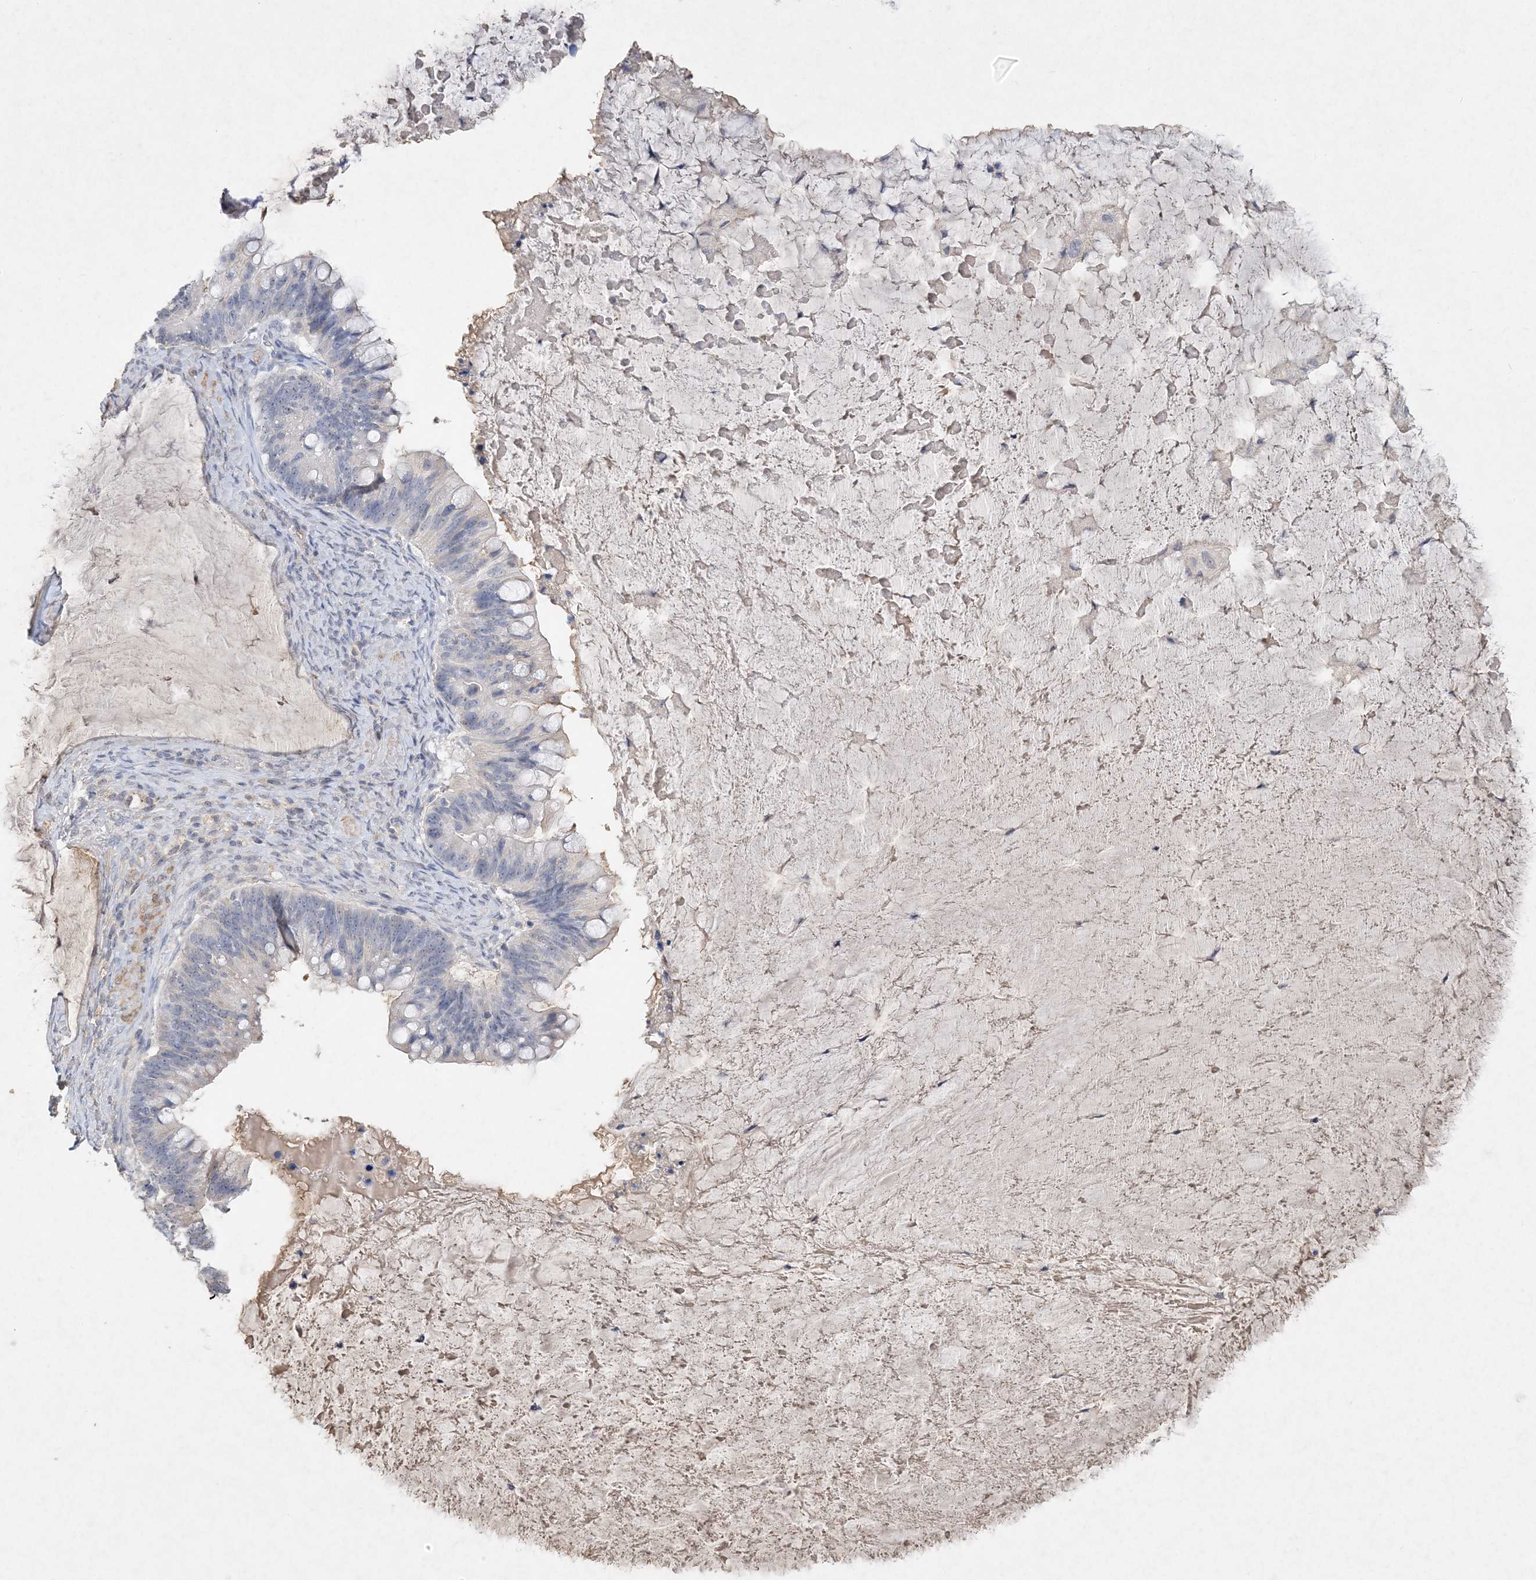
{"staining": {"intensity": "negative", "quantity": "none", "location": "none"}, "tissue": "ovarian cancer", "cell_type": "Tumor cells", "image_type": "cancer", "snomed": [{"axis": "morphology", "description": "Cystadenocarcinoma, mucinous, NOS"}, {"axis": "topography", "description": "Ovary"}], "caption": "Mucinous cystadenocarcinoma (ovarian) was stained to show a protein in brown. There is no significant staining in tumor cells.", "gene": "C11orf58", "patient": {"sex": "female", "age": 61}}